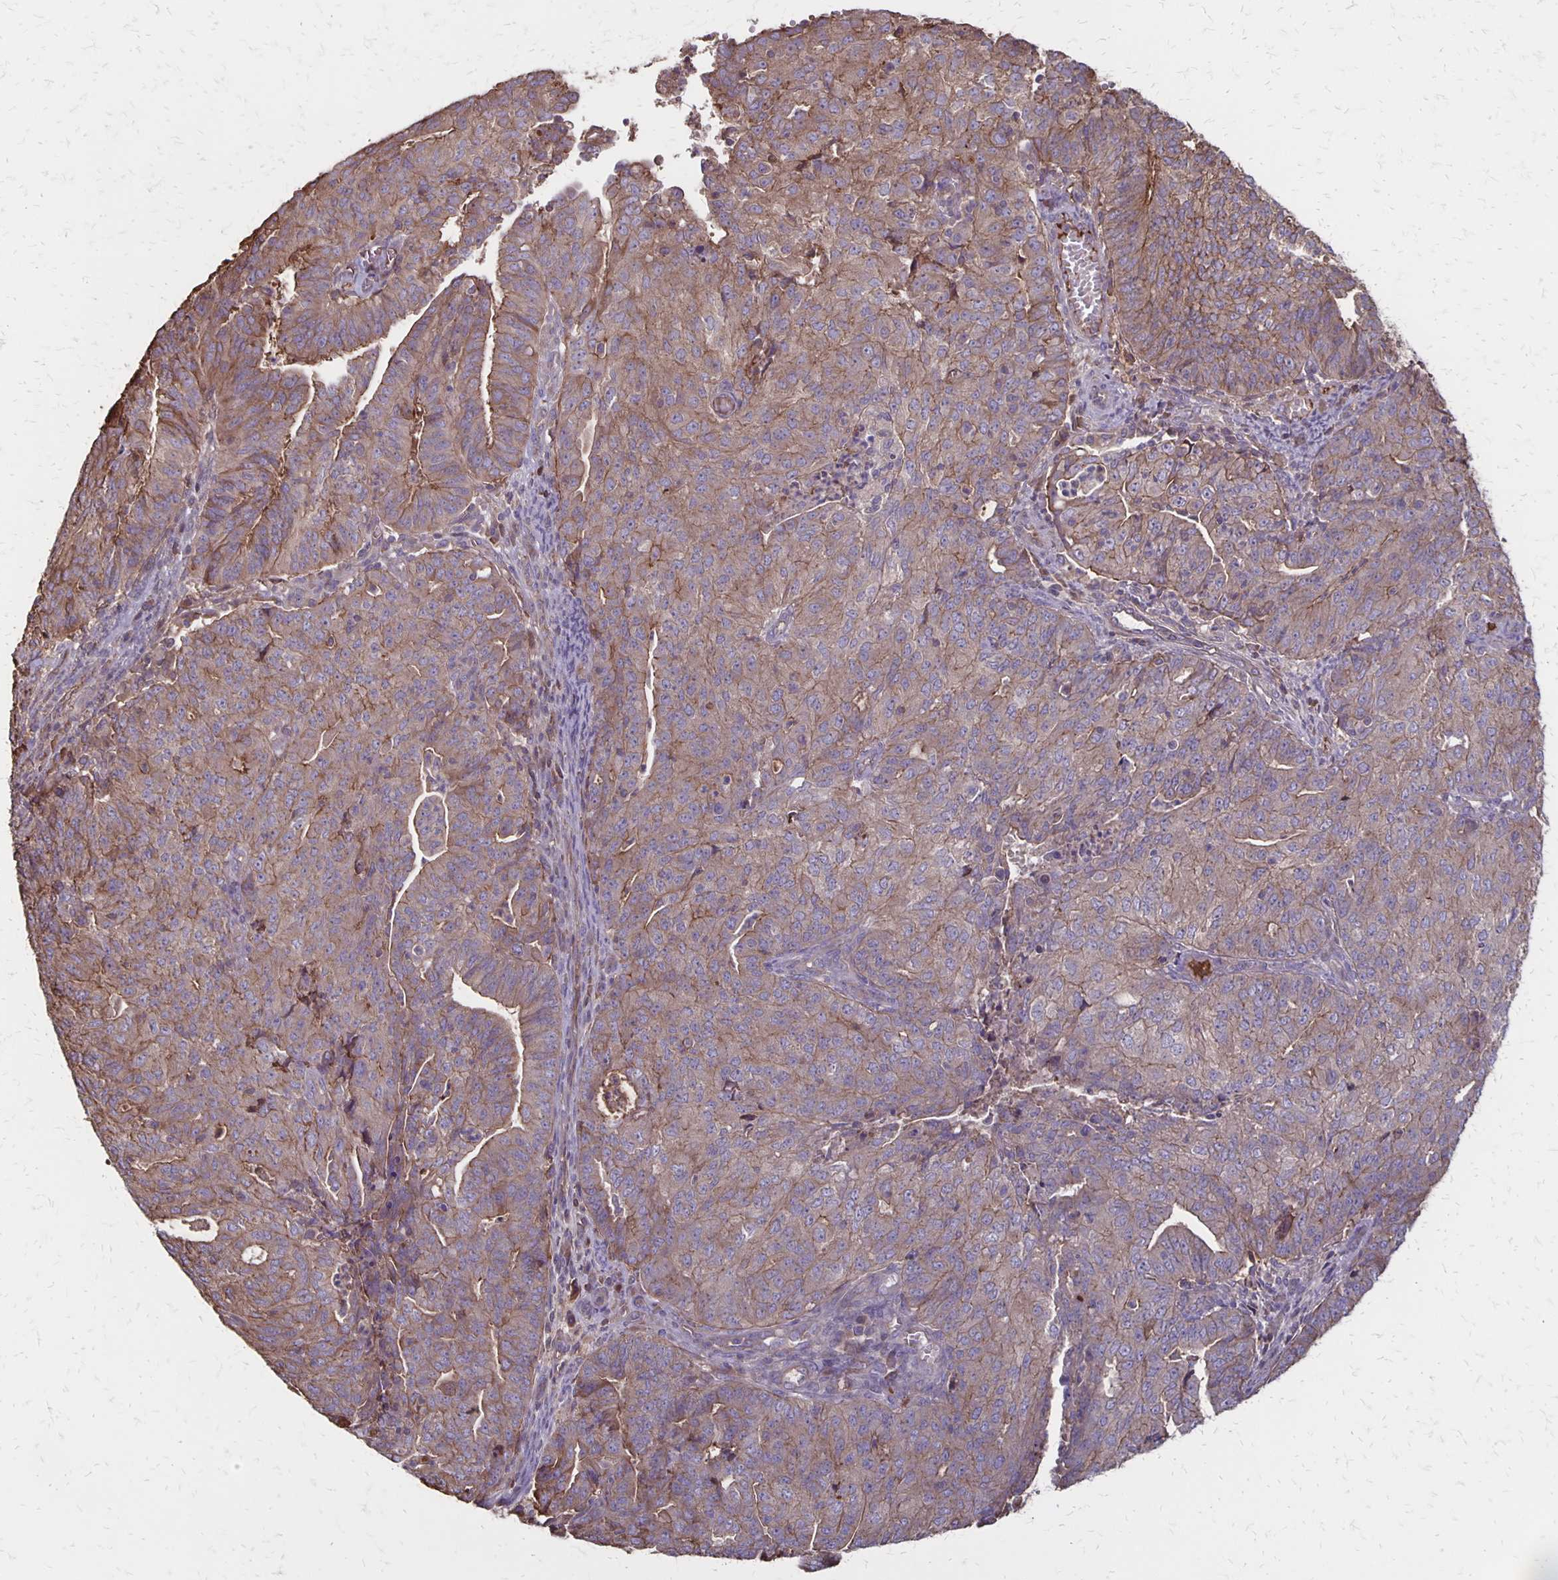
{"staining": {"intensity": "weak", "quantity": ">75%", "location": "cytoplasmic/membranous"}, "tissue": "endometrial cancer", "cell_type": "Tumor cells", "image_type": "cancer", "snomed": [{"axis": "morphology", "description": "Adenocarcinoma, NOS"}, {"axis": "topography", "description": "Endometrium"}], "caption": "Immunohistochemistry (IHC) of endometrial adenocarcinoma exhibits low levels of weak cytoplasmic/membranous positivity in about >75% of tumor cells.", "gene": "PROM2", "patient": {"sex": "female", "age": 82}}